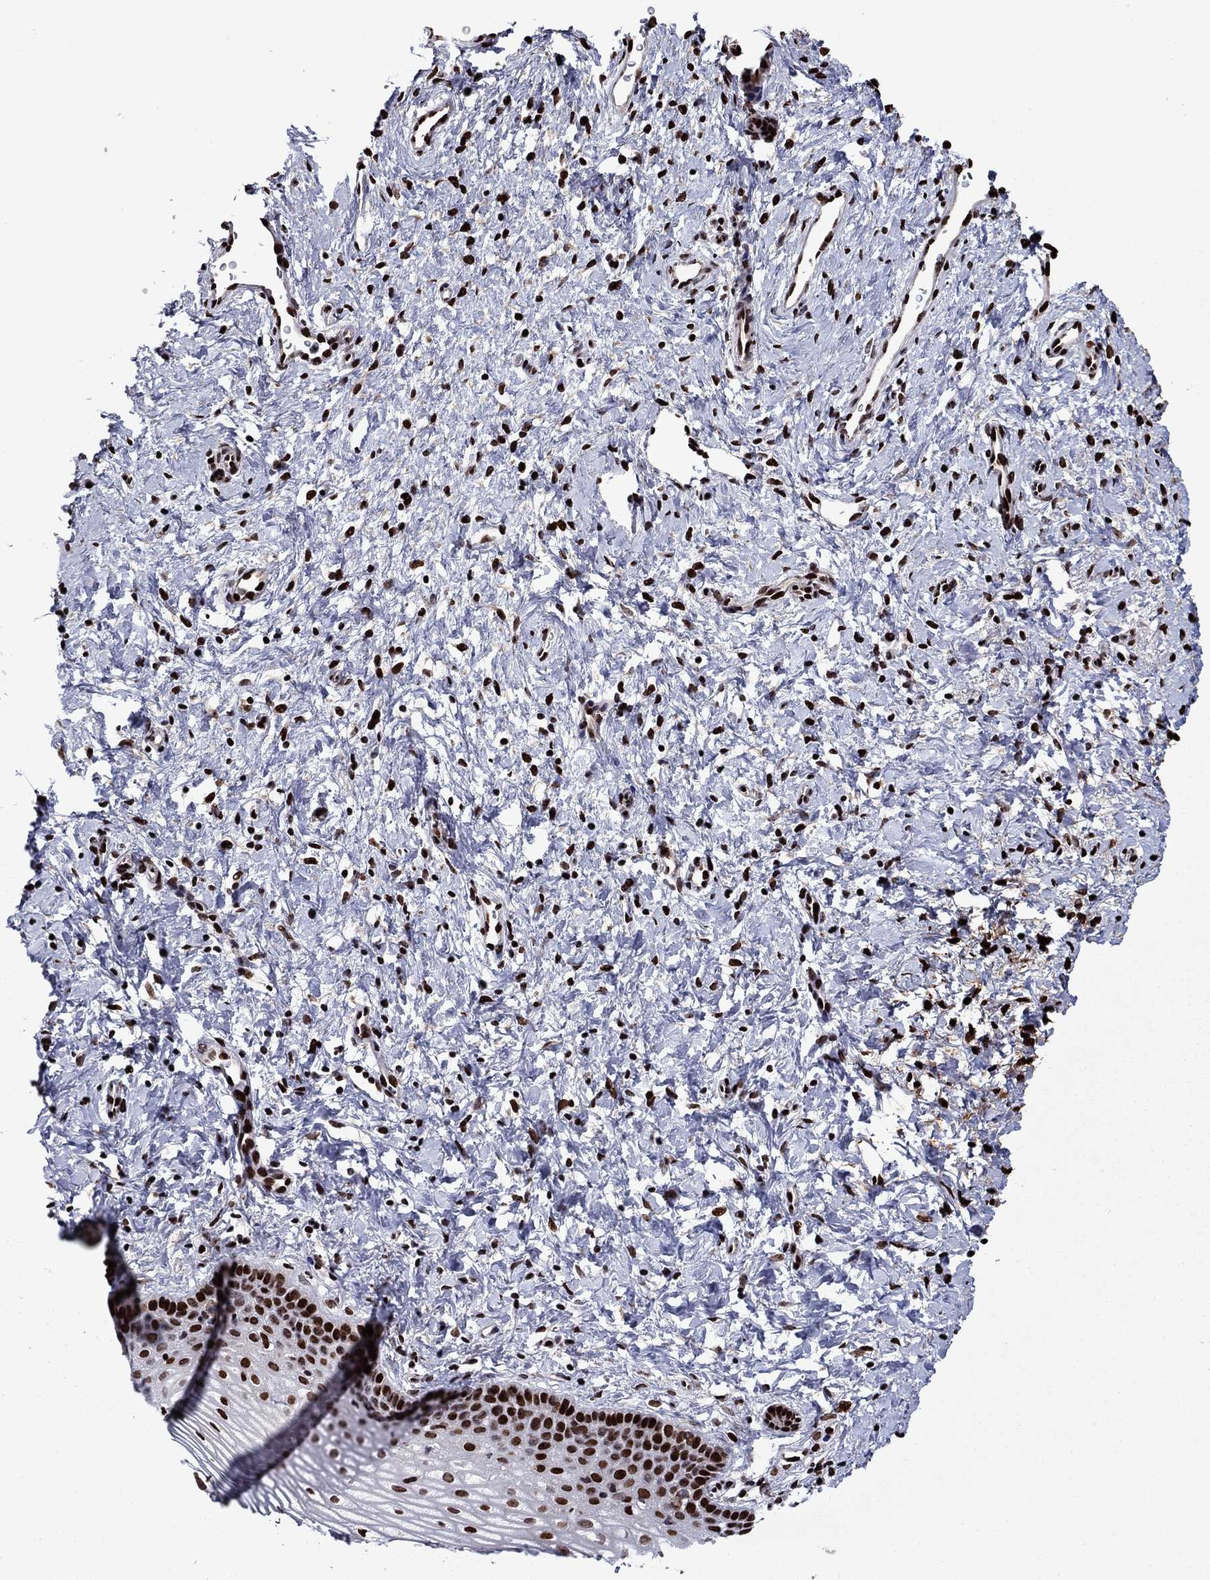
{"staining": {"intensity": "moderate", "quantity": ">75%", "location": "nuclear"}, "tissue": "cervix", "cell_type": "Glandular cells", "image_type": "normal", "snomed": [{"axis": "morphology", "description": "Normal tissue, NOS"}, {"axis": "topography", "description": "Cervix"}], "caption": "Immunohistochemistry (IHC) staining of unremarkable cervix, which demonstrates medium levels of moderate nuclear staining in approximately >75% of glandular cells indicating moderate nuclear protein staining. The staining was performed using DAB (3,3'-diaminobenzidine) (brown) for protein detection and nuclei were counterstained in hematoxylin (blue).", "gene": "LIMK1", "patient": {"sex": "female", "age": 39}}